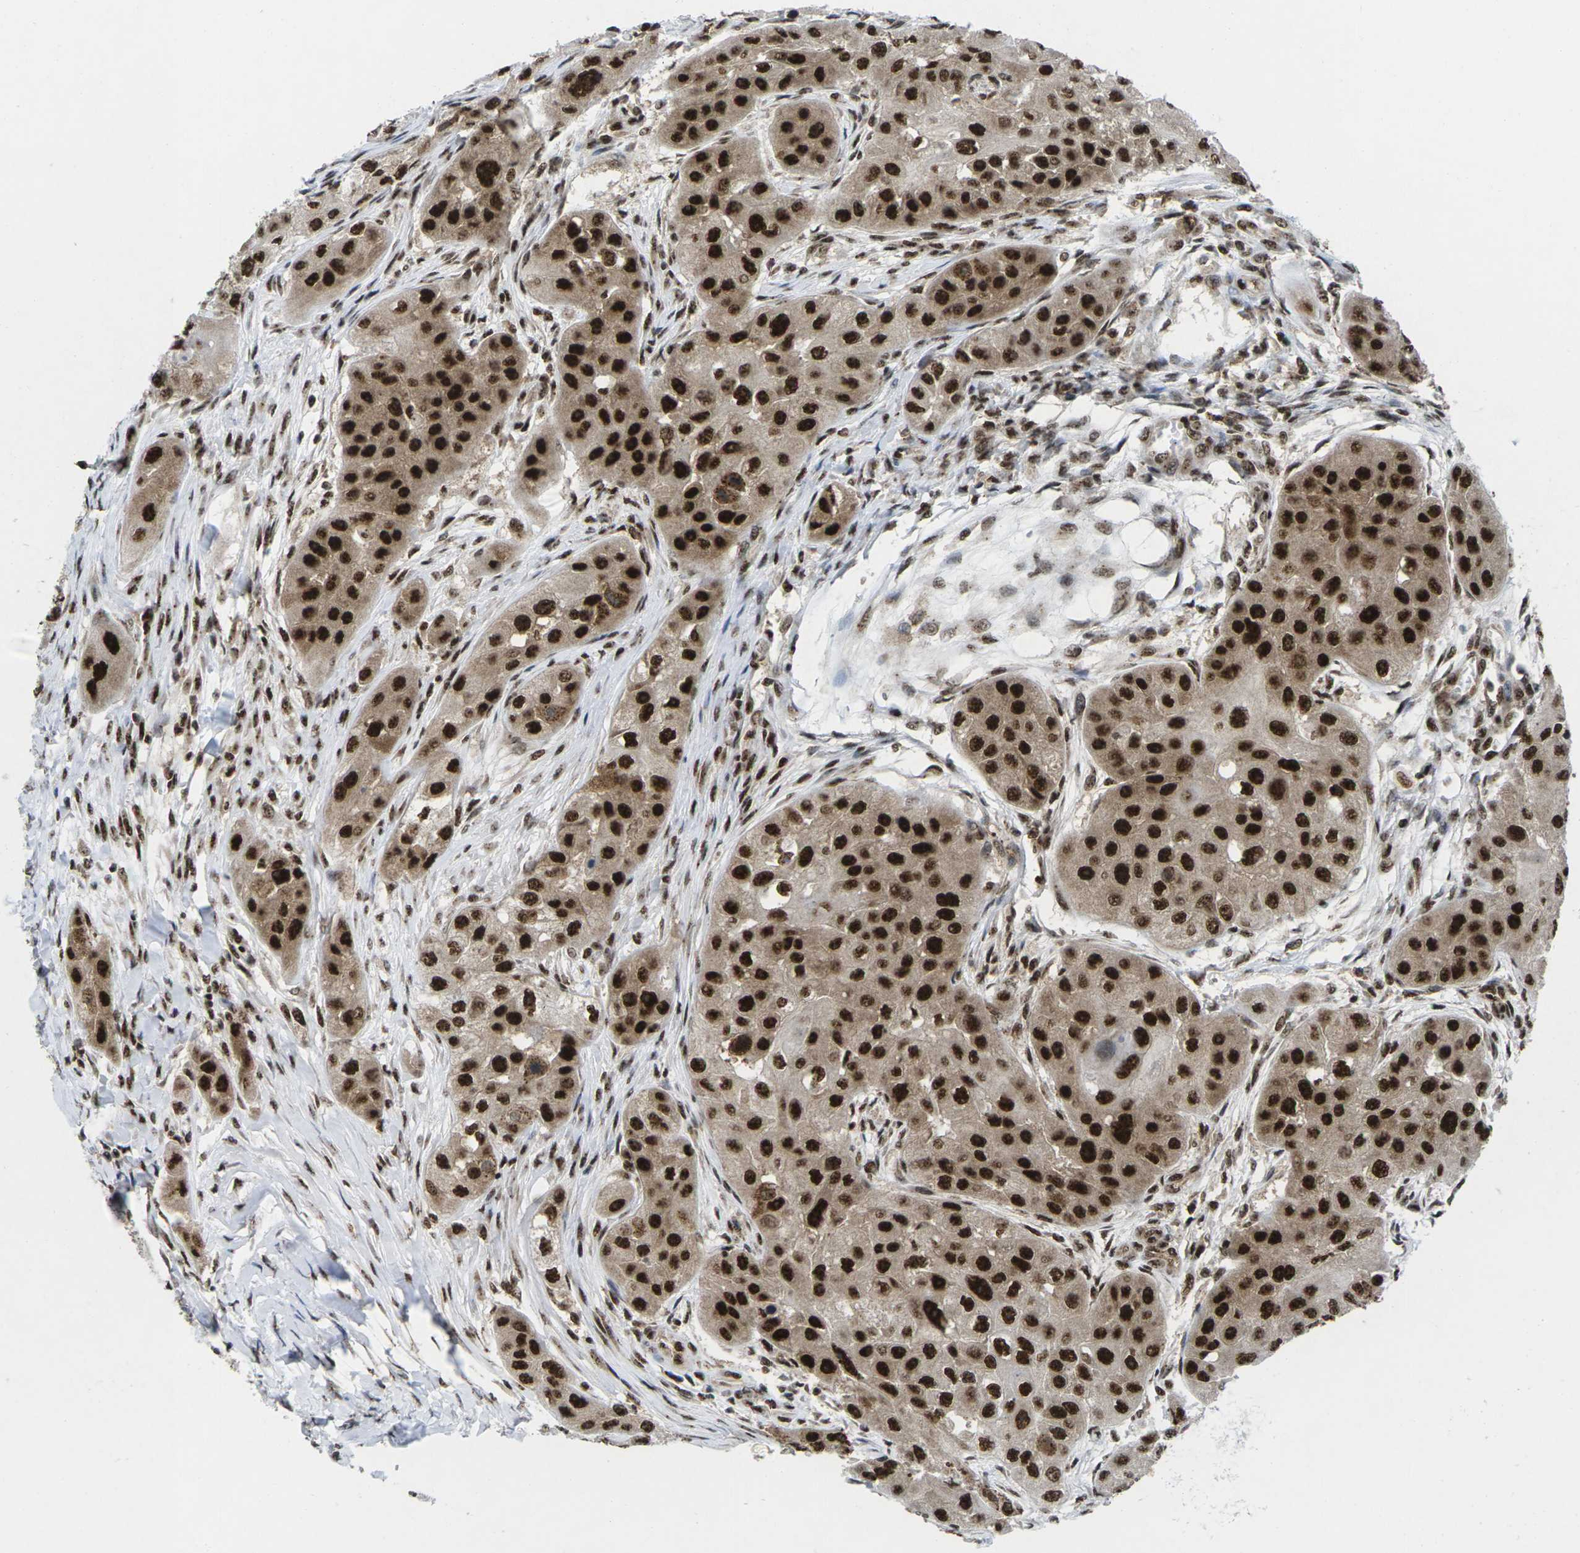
{"staining": {"intensity": "strong", "quantity": ">75%", "location": "cytoplasmic/membranous,nuclear"}, "tissue": "head and neck cancer", "cell_type": "Tumor cells", "image_type": "cancer", "snomed": [{"axis": "morphology", "description": "Squamous cell carcinoma, NOS"}, {"axis": "topography", "description": "Oral tissue"}, {"axis": "topography", "description": "Head-Neck"}], "caption": "Immunohistochemical staining of human squamous cell carcinoma (head and neck) shows high levels of strong cytoplasmic/membranous and nuclear staining in approximately >75% of tumor cells.", "gene": "MAGOH", "patient": {"sex": "female", "age": 76}}